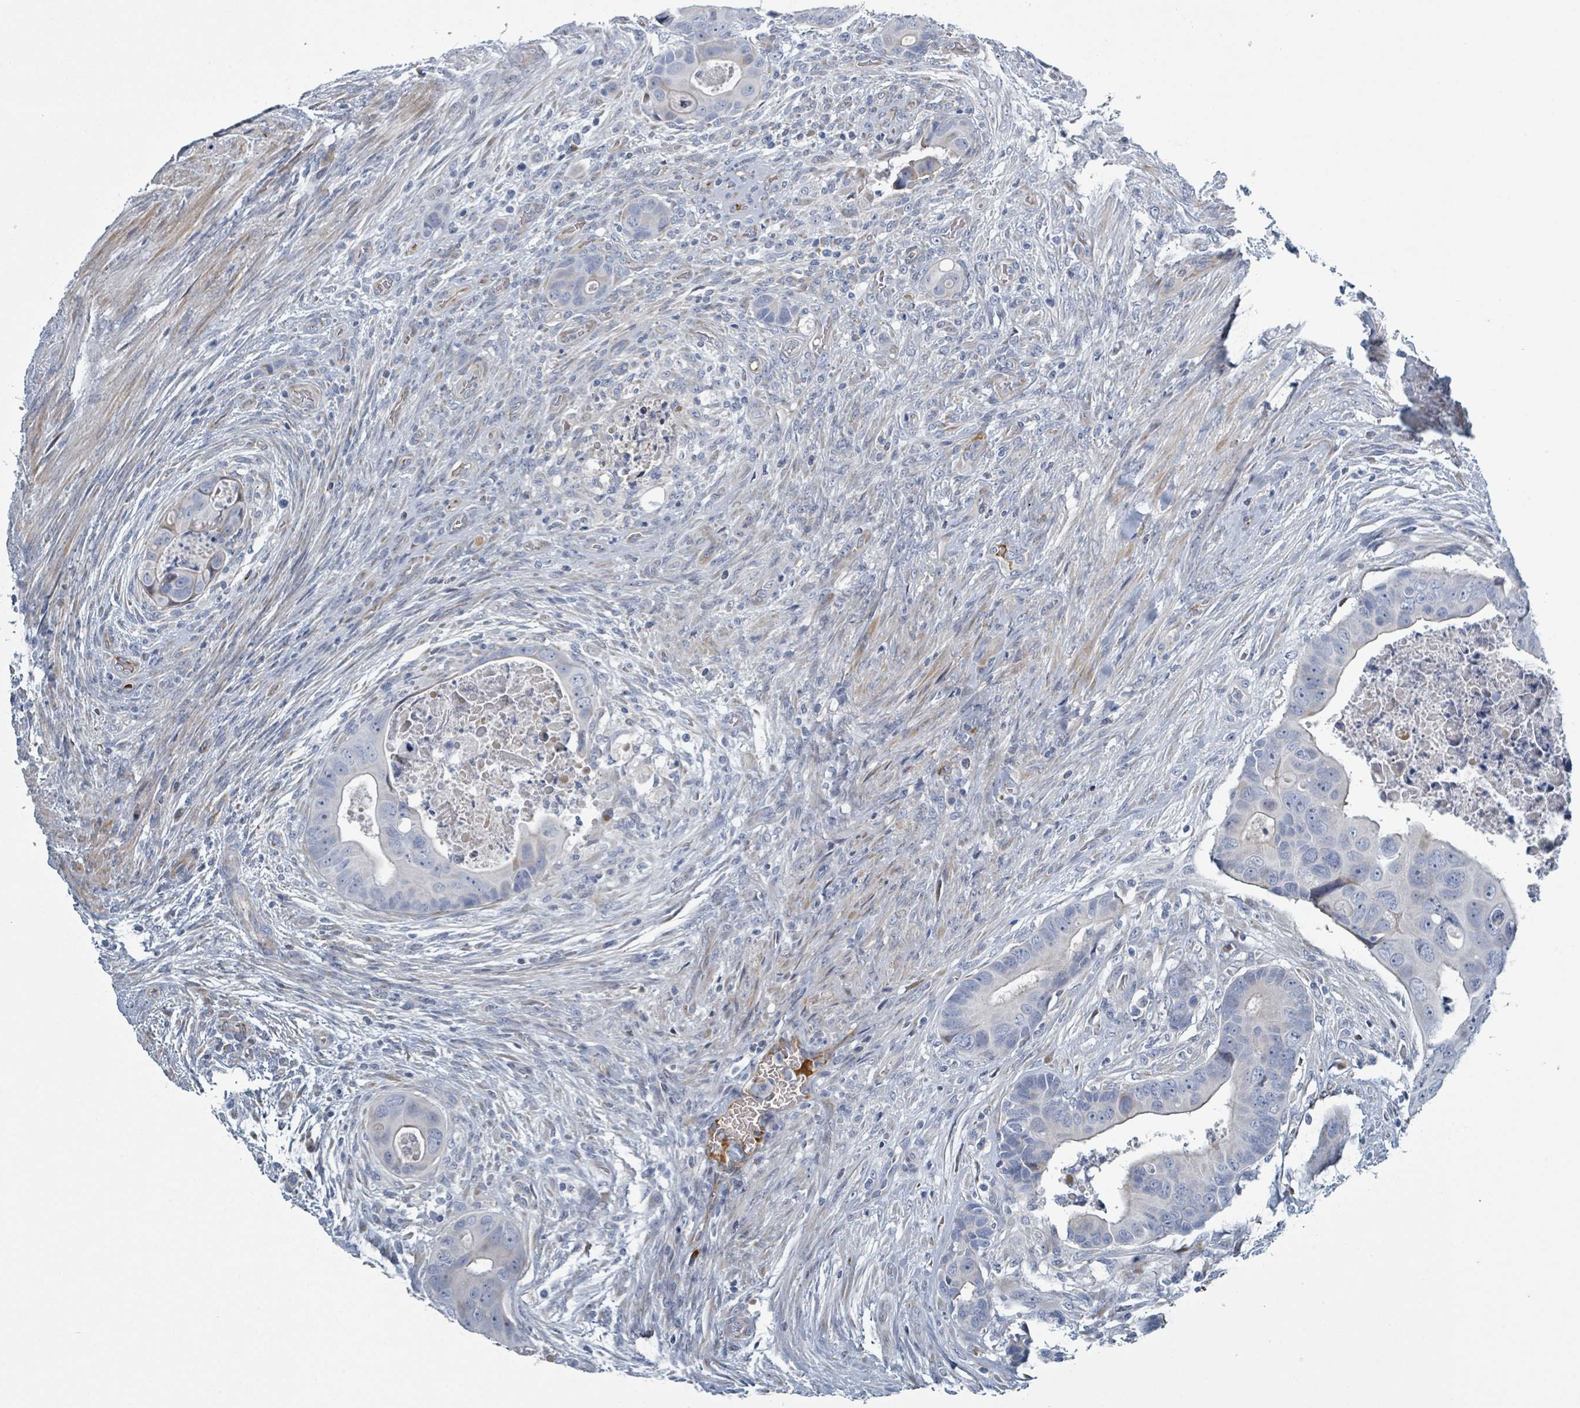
{"staining": {"intensity": "negative", "quantity": "none", "location": "none"}, "tissue": "colorectal cancer", "cell_type": "Tumor cells", "image_type": "cancer", "snomed": [{"axis": "morphology", "description": "Adenocarcinoma, NOS"}, {"axis": "topography", "description": "Rectum"}], "caption": "The micrograph displays no significant positivity in tumor cells of colorectal cancer.", "gene": "RAB33B", "patient": {"sex": "female", "age": 78}}